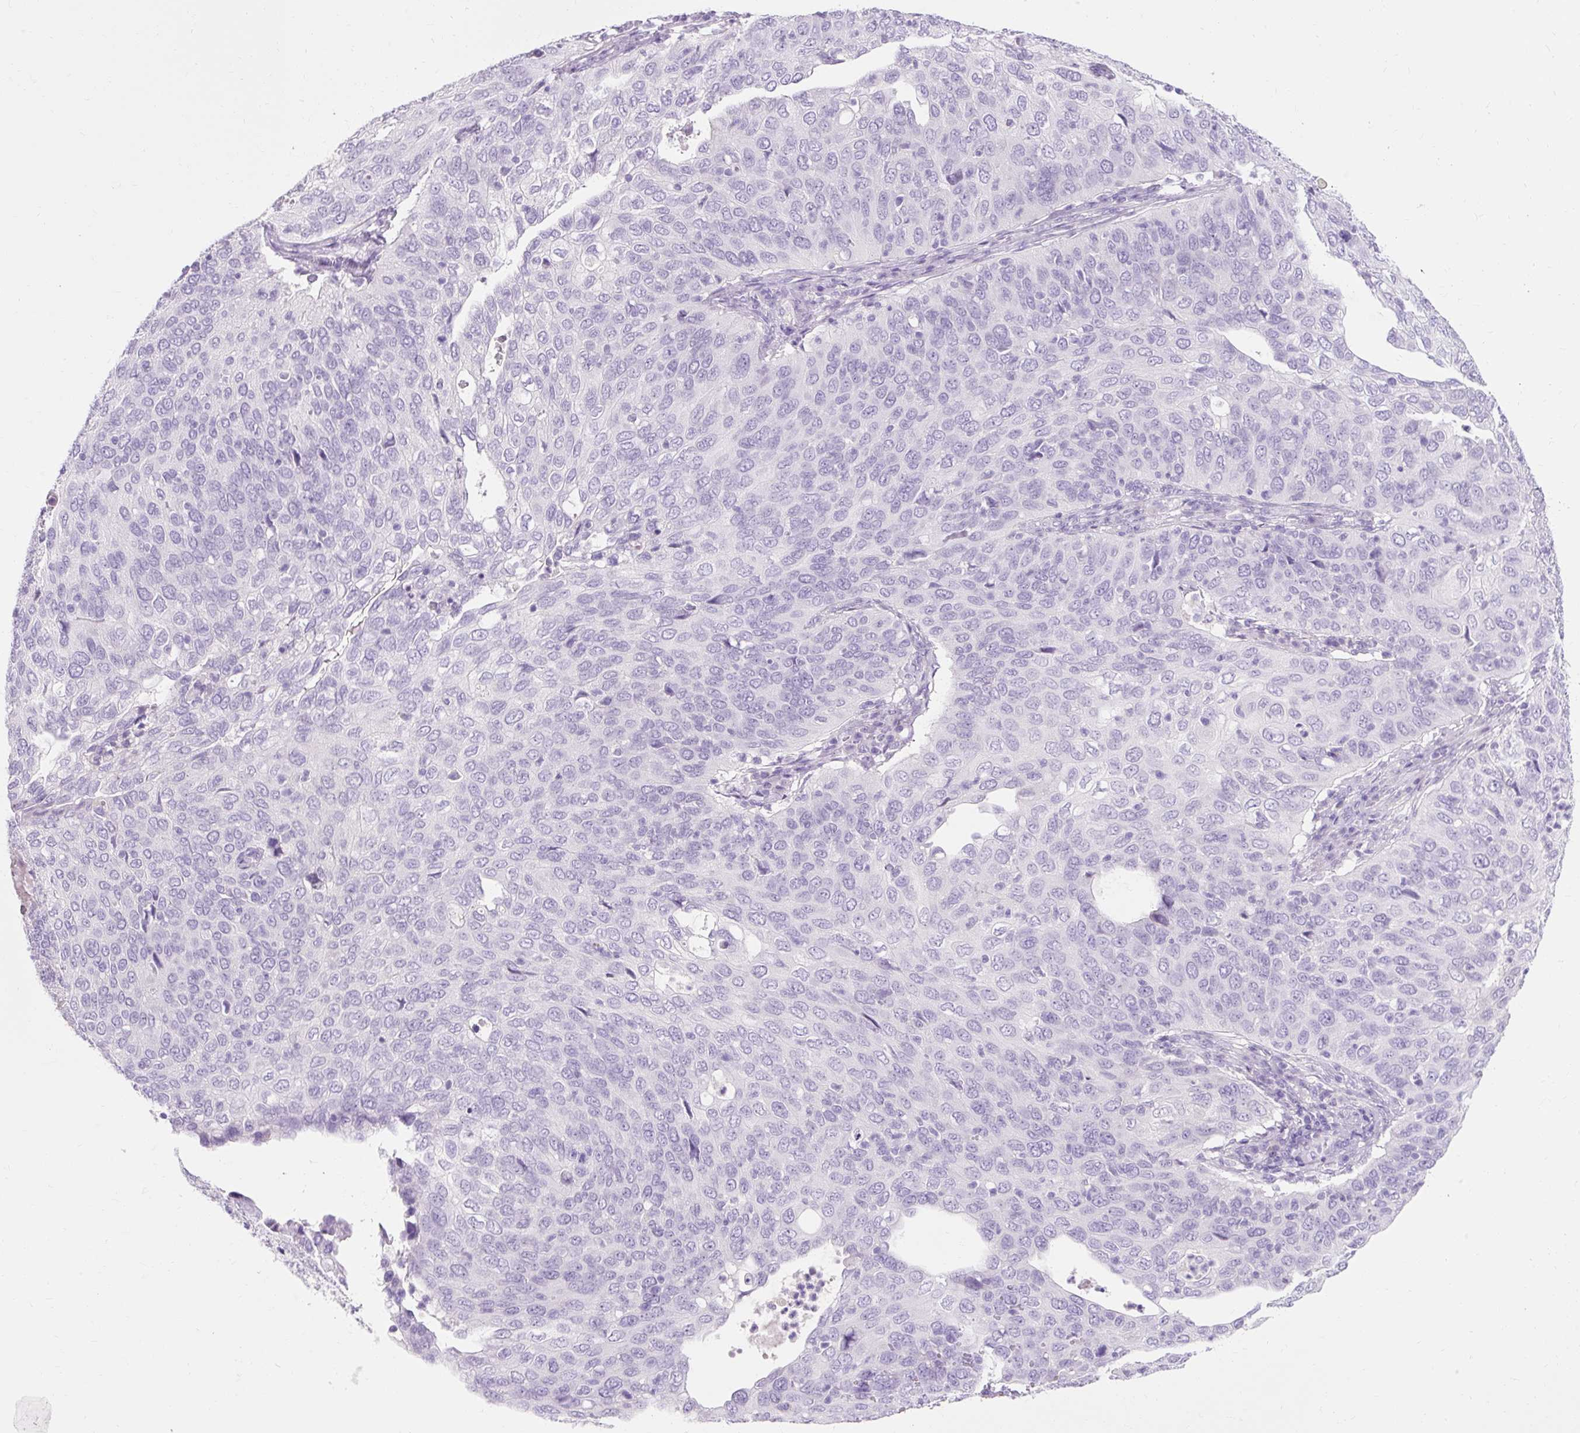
{"staining": {"intensity": "negative", "quantity": "none", "location": "none"}, "tissue": "cervical cancer", "cell_type": "Tumor cells", "image_type": "cancer", "snomed": [{"axis": "morphology", "description": "Squamous cell carcinoma, NOS"}, {"axis": "topography", "description": "Cervix"}], "caption": "A high-resolution histopathology image shows IHC staining of cervical cancer, which shows no significant expression in tumor cells.", "gene": "TMEM213", "patient": {"sex": "female", "age": 36}}